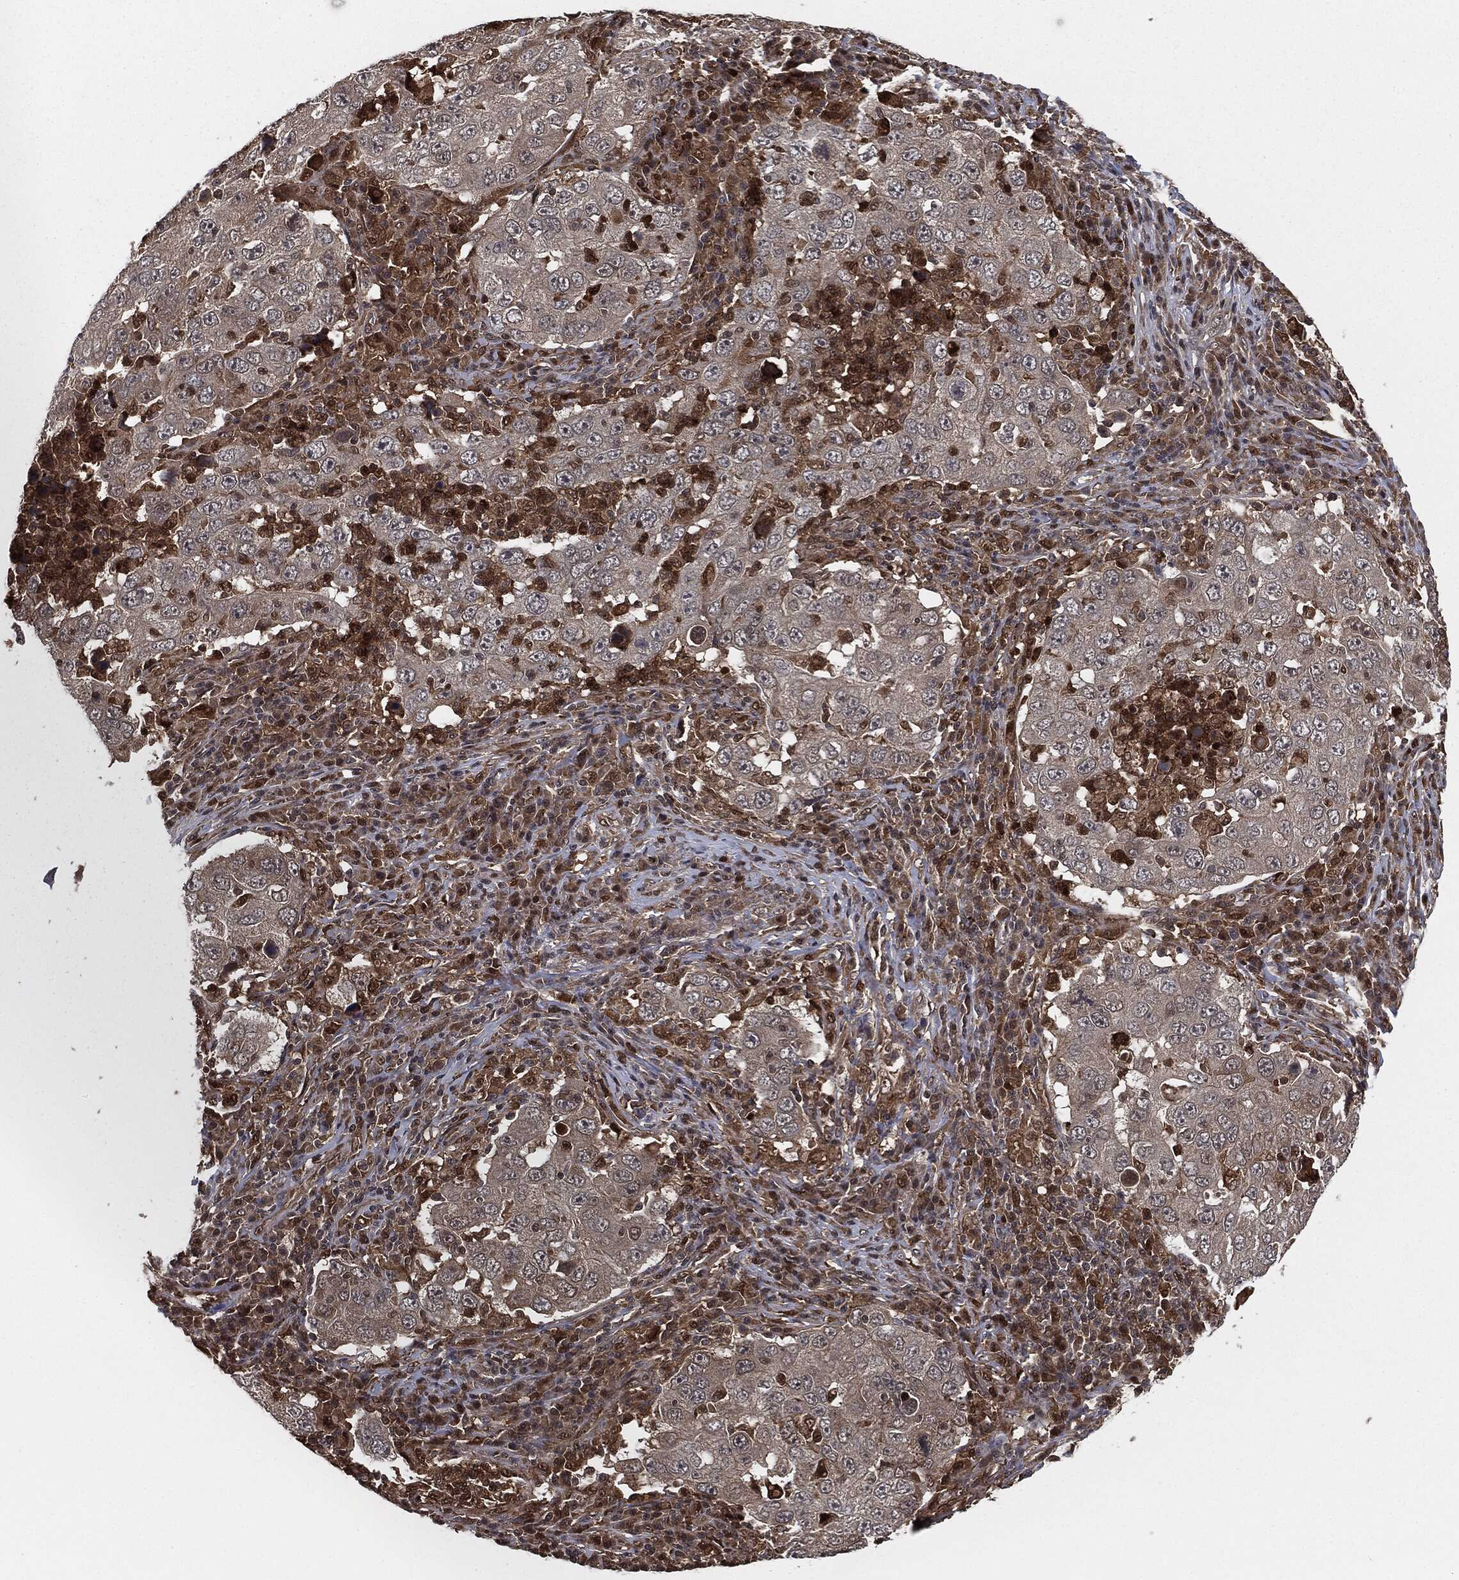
{"staining": {"intensity": "negative", "quantity": "none", "location": "none"}, "tissue": "lung cancer", "cell_type": "Tumor cells", "image_type": "cancer", "snomed": [{"axis": "morphology", "description": "Adenocarcinoma, NOS"}, {"axis": "topography", "description": "Lung"}], "caption": "The immunohistochemistry histopathology image has no significant staining in tumor cells of adenocarcinoma (lung) tissue. (DAB immunohistochemistry (IHC), high magnification).", "gene": "CAPRIN2", "patient": {"sex": "male", "age": 73}}